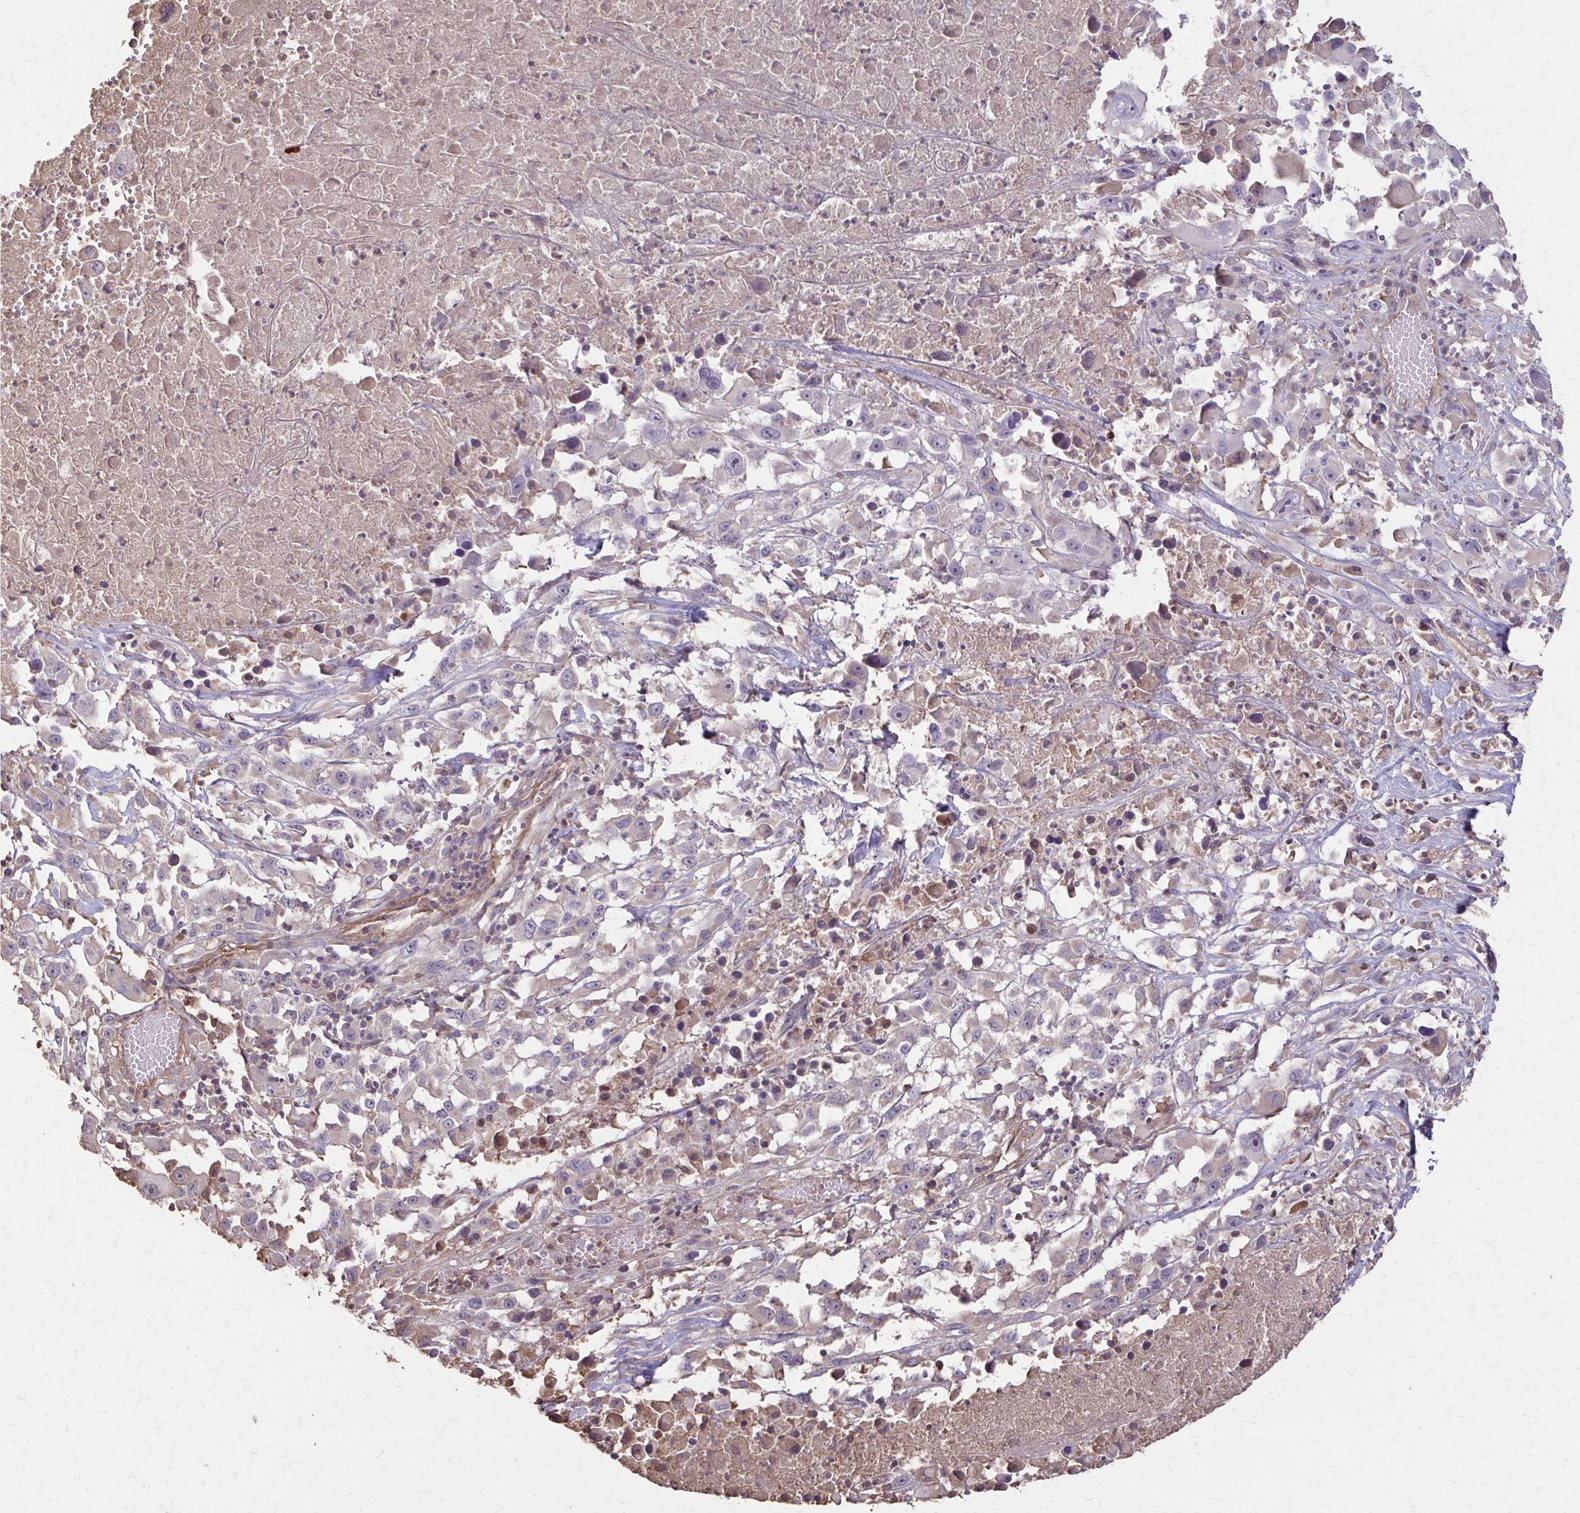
{"staining": {"intensity": "negative", "quantity": "none", "location": "none"}, "tissue": "melanoma", "cell_type": "Tumor cells", "image_type": "cancer", "snomed": [{"axis": "morphology", "description": "Malignant melanoma, Metastatic site"}, {"axis": "topography", "description": "Soft tissue"}], "caption": "A high-resolution micrograph shows immunohistochemistry staining of malignant melanoma (metastatic site), which demonstrates no significant expression in tumor cells.", "gene": "IL18BP", "patient": {"sex": "male", "age": 50}}